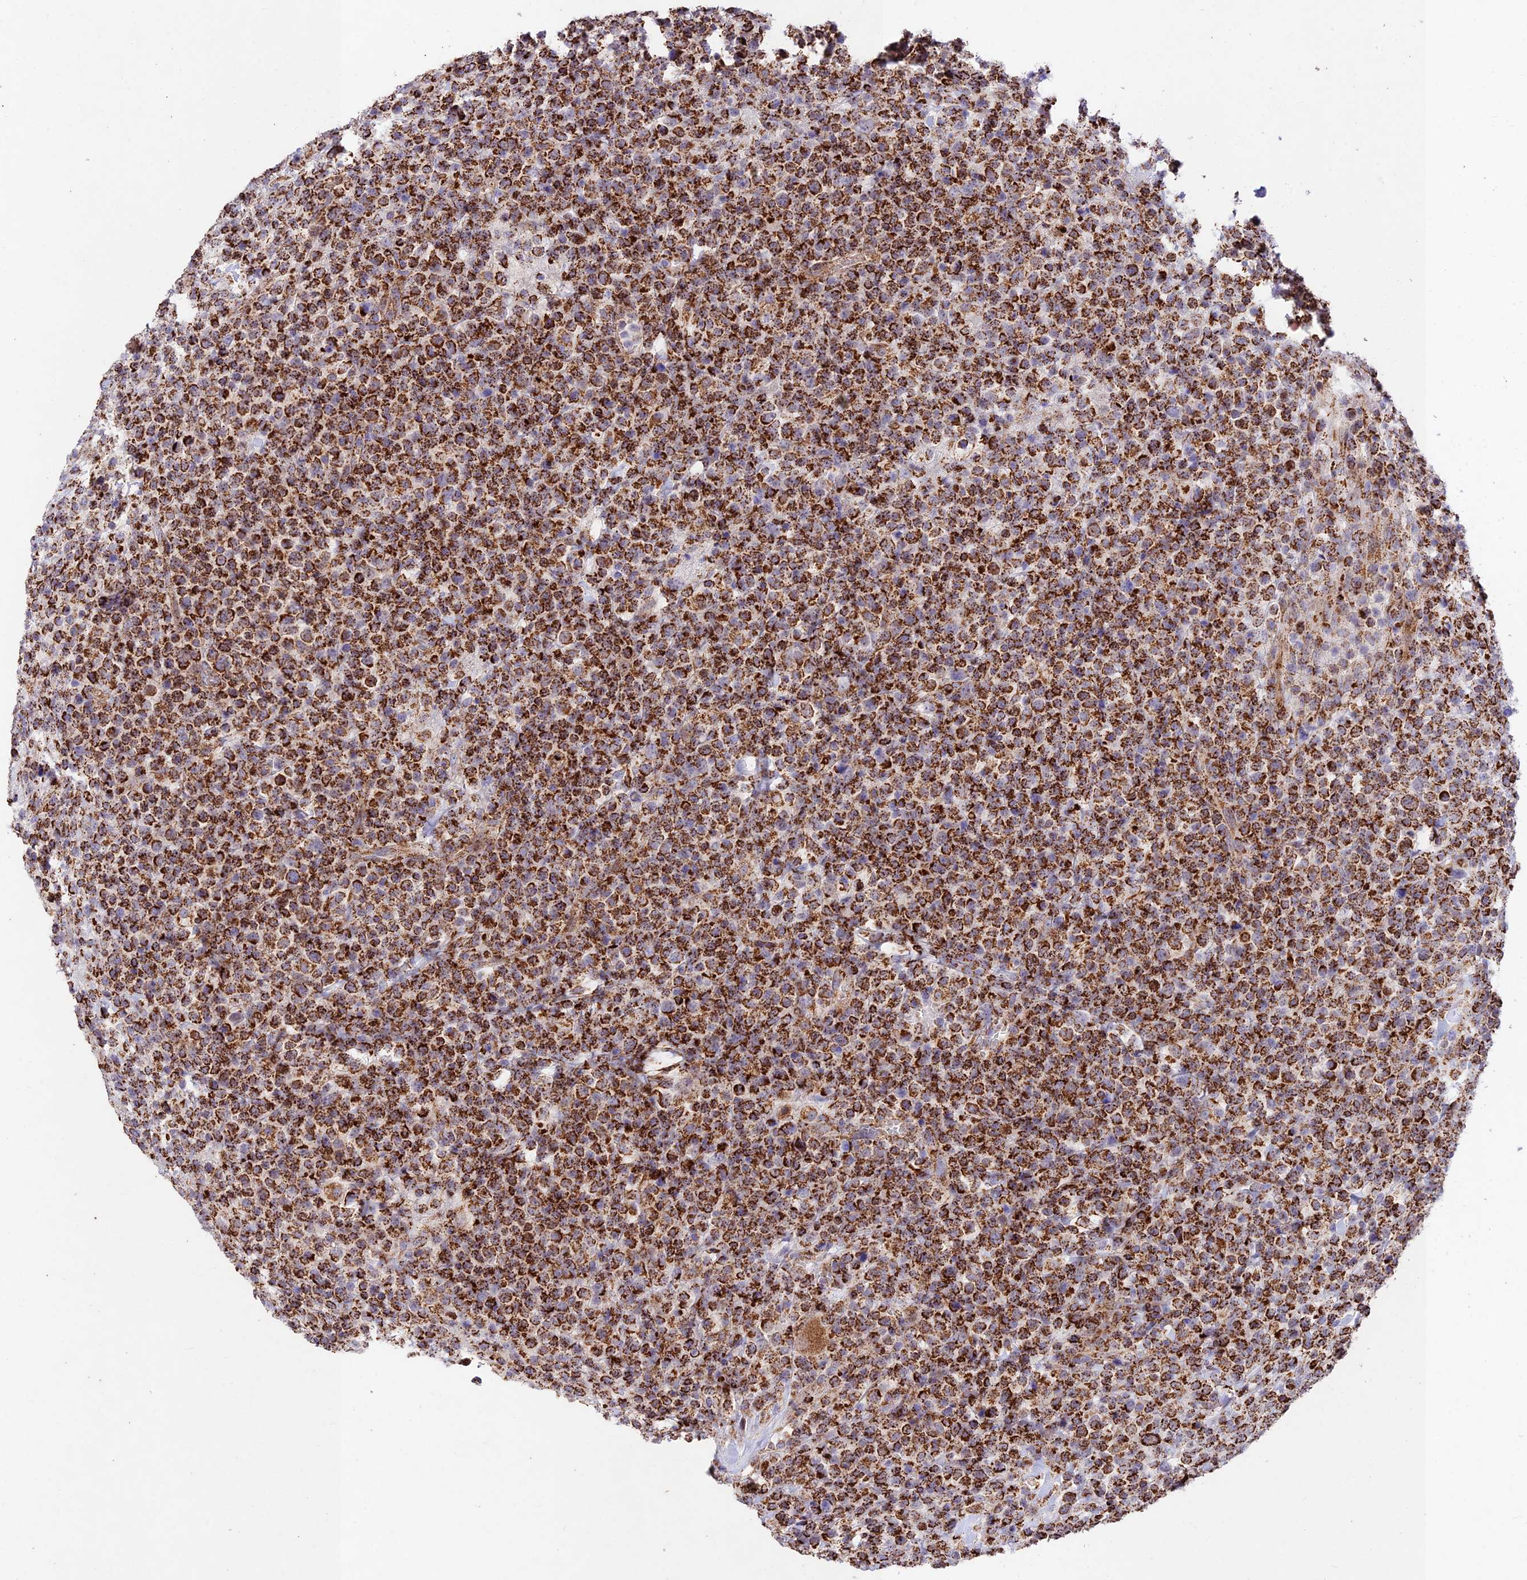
{"staining": {"intensity": "strong", "quantity": ">75%", "location": "cytoplasmic/membranous"}, "tissue": "lymphoma", "cell_type": "Tumor cells", "image_type": "cancer", "snomed": [{"axis": "morphology", "description": "Malignant lymphoma, non-Hodgkin's type, High grade"}, {"axis": "topography", "description": "Colon"}], "caption": "Immunohistochemistry image of human lymphoma stained for a protein (brown), which shows high levels of strong cytoplasmic/membranous positivity in about >75% of tumor cells.", "gene": "KHDC3L", "patient": {"sex": "female", "age": 53}}